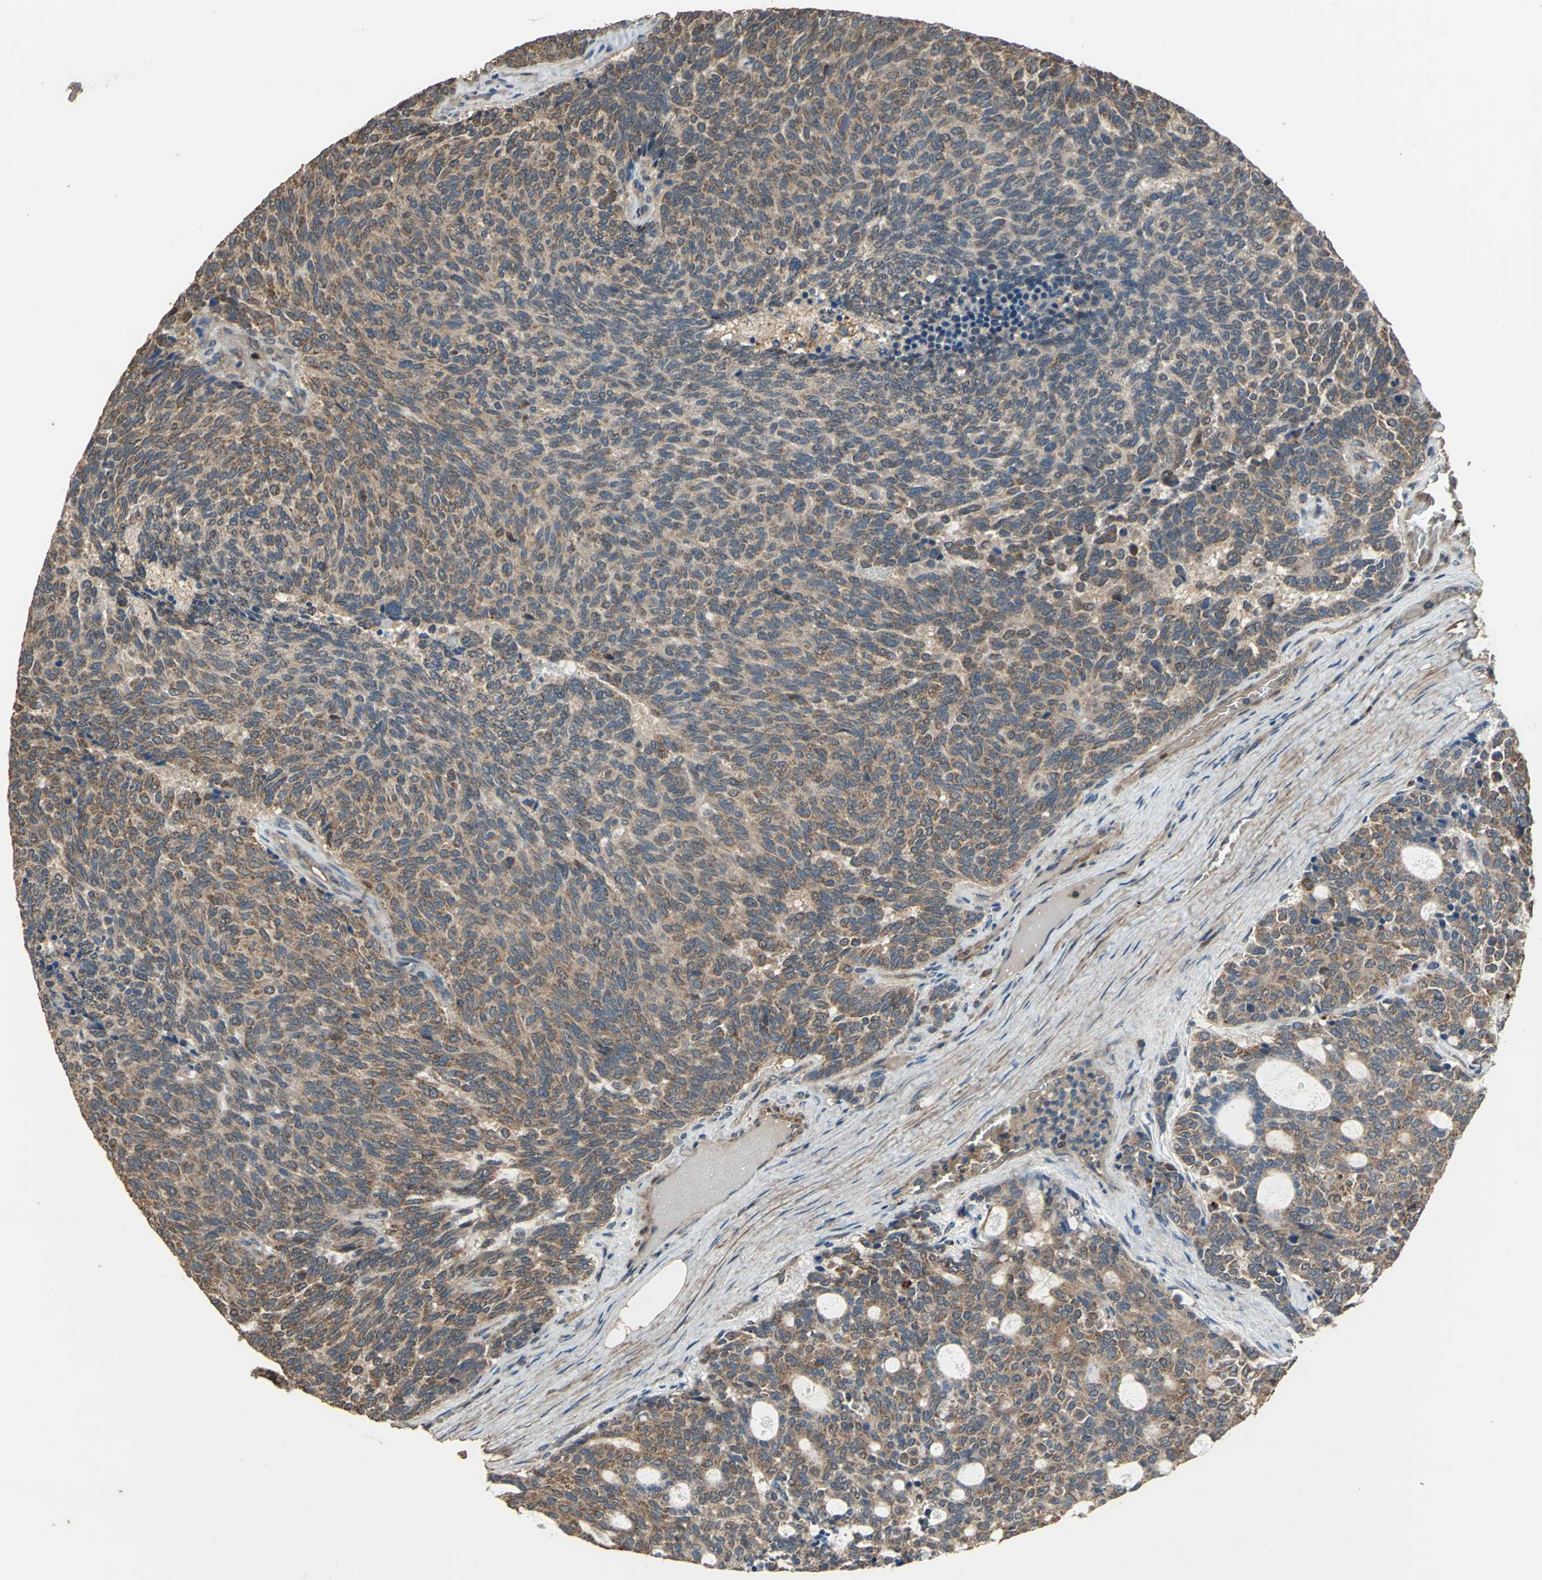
{"staining": {"intensity": "moderate", "quantity": ">75%", "location": "cytoplasmic/membranous"}, "tissue": "carcinoid", "cell_type": "Tumor cells", "image_type": "cancer", "snomed": [{"axis": "morphology", "description": "Carcinoid, malignant, NOS"}, {"axis": "topography", "description": "Pancreas"}], "caption": "Carcinoid was stained to show a protein in brown. There is medium levels of moderate cytoplasmic/membranous expression in approximately >75% of tumor cells.", "gene": "POLRMT", "patient": {"sex": "female", "age": 54}}